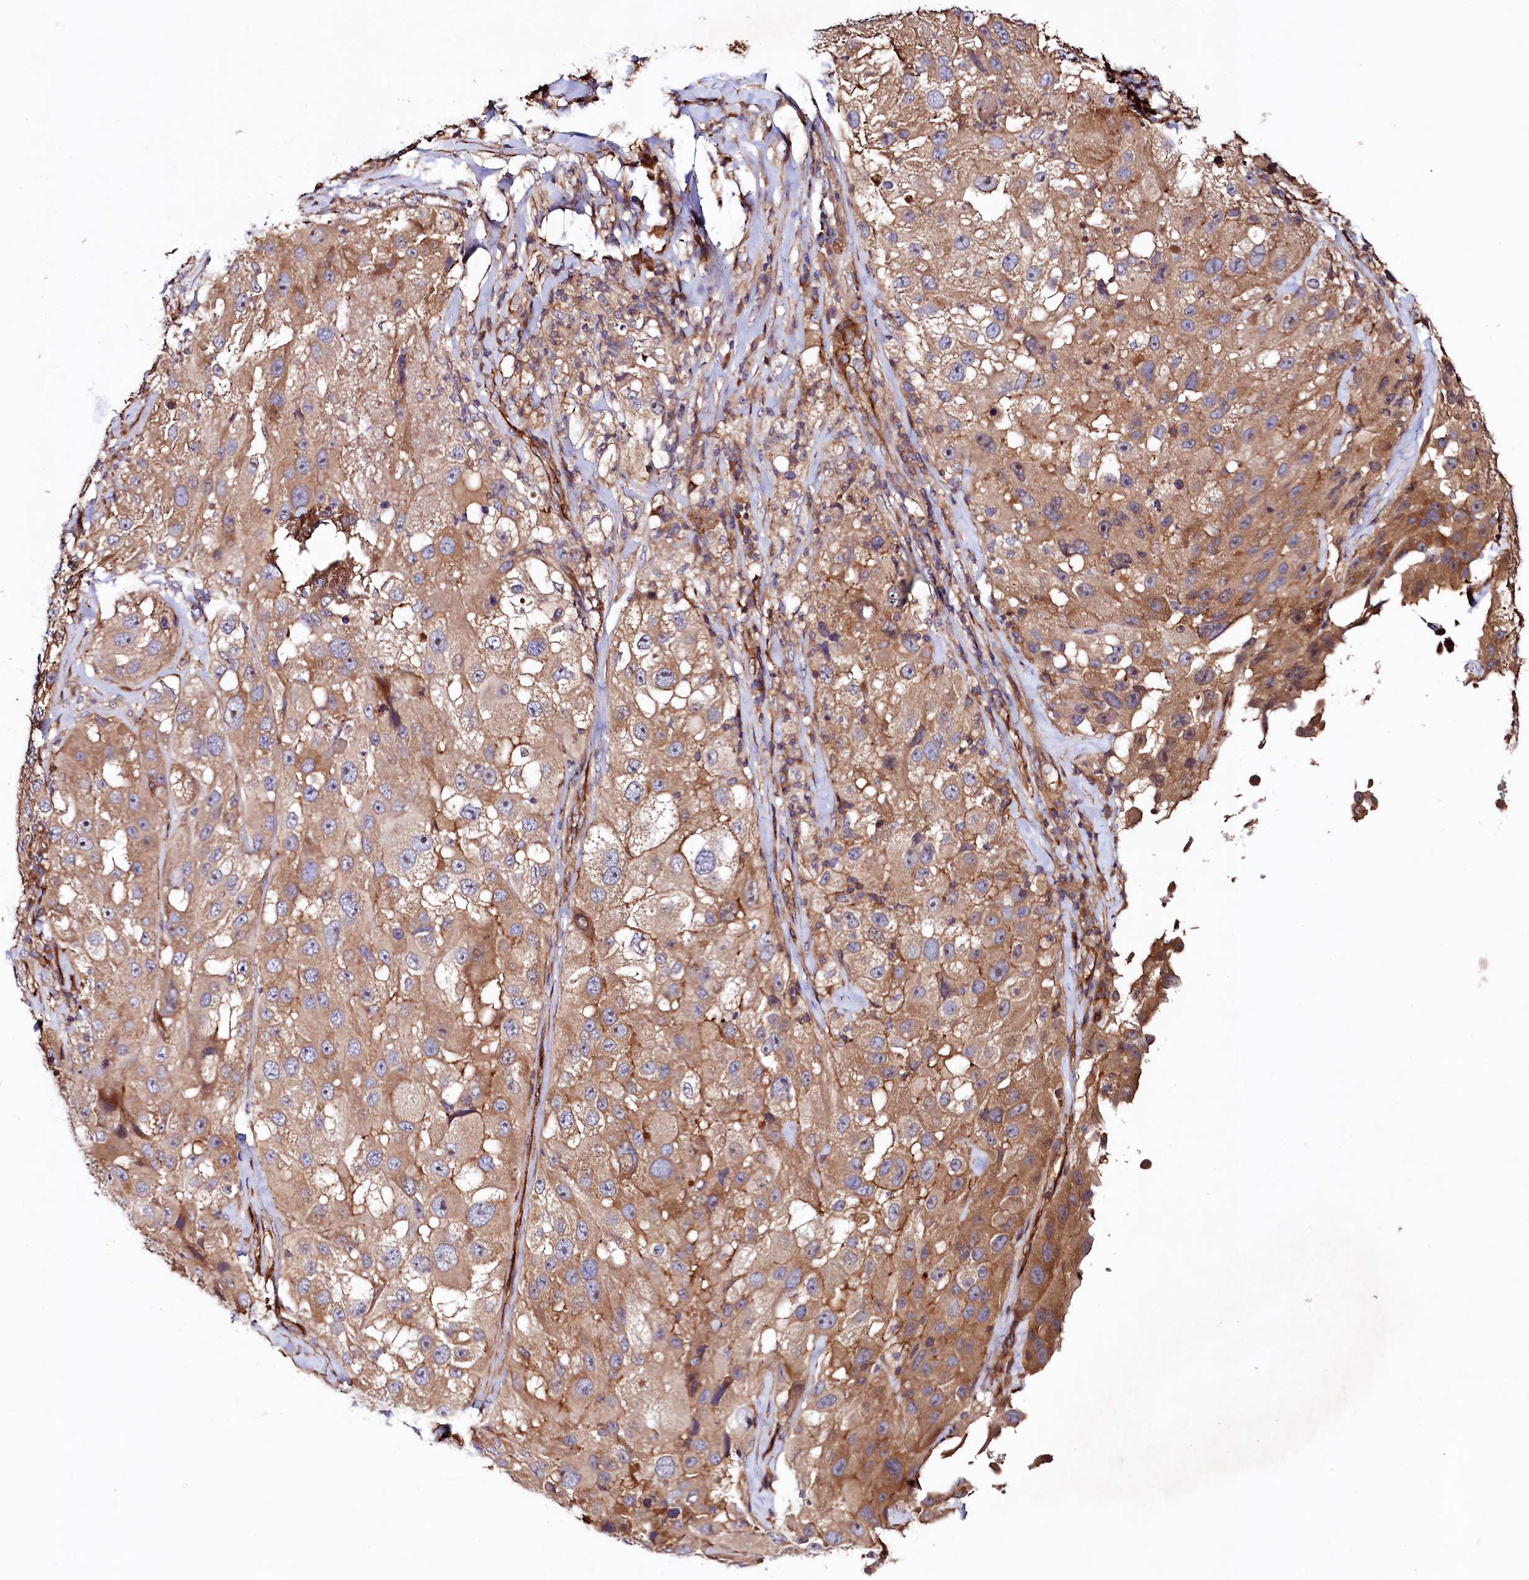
{"staining": {"intensity": "moderate", "quantity": ">75%", "location": "cytoplasmic/membranous"}, "tissue": "melanoma", "cell_type": "Tumor cells", "image_type": "cancer", "snomed": [{"axis": "morphology", "description": "Malignant melanoma, Metastatic site"}, {"axis": "topography", "description": "Lymph node"}], "caption": "IHC (DAB (3,3'-diaminobenzidine)) staining of human melanoma shows moderate cytoplasmic/membranous protein expression in approximately >75% of tumor cells. (IHC, brightfield microscopy, high magnification).", "gene": "KLHDC4", "patient": {"sex": "male", "age": 62}}